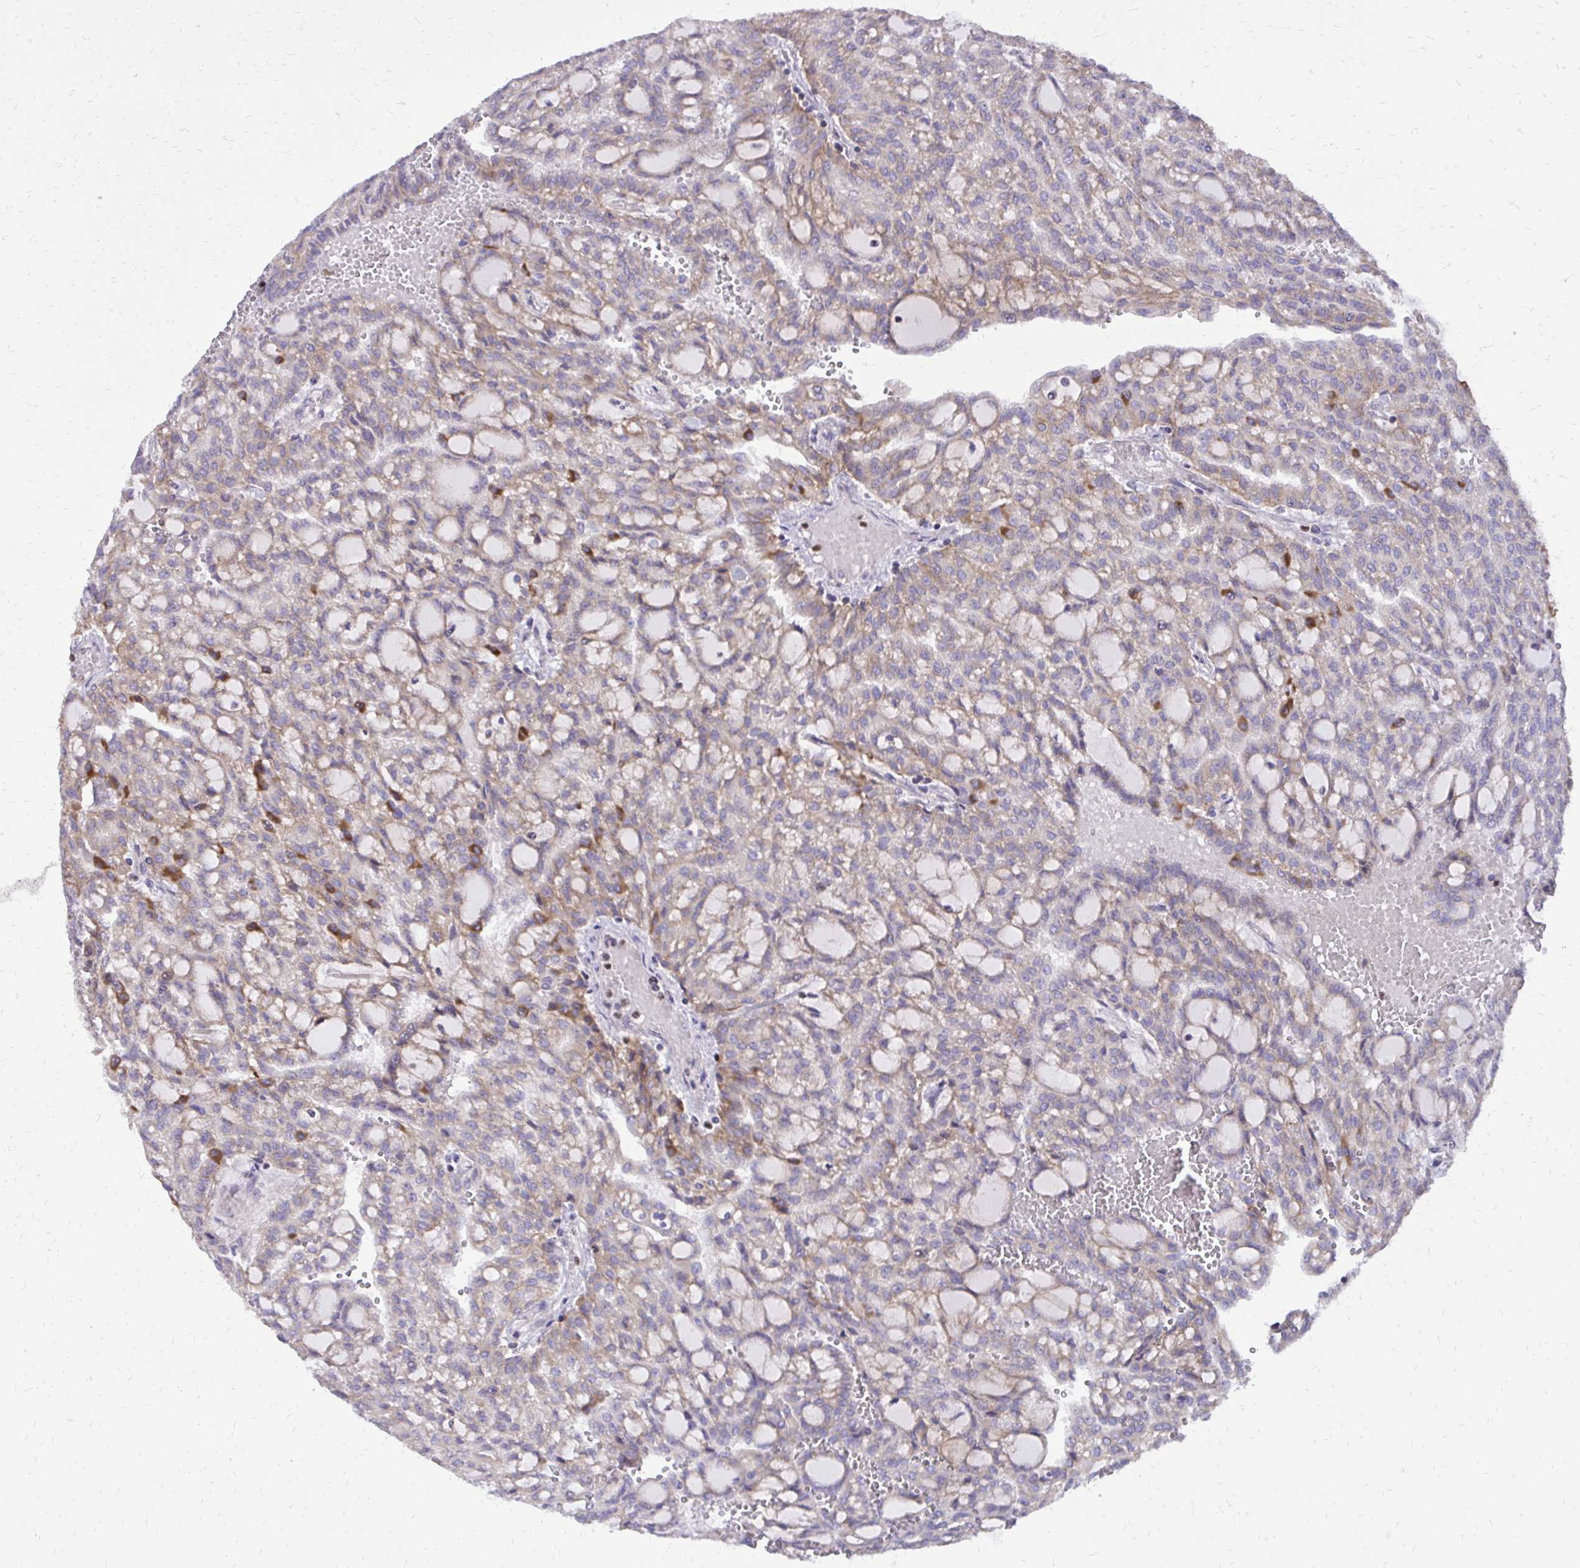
{"staining": {"intensity": "moderate", "quantity": "25%-75%", "location": "cytoplasmic/membranous"}, "tissue": "renal cancer", "cell_type": "Tumor cells", "image_type": "cancer", "snomed": [{"axis": "morphology", "description": "Adenocarcinoma, NOS"}, {"axis": "topography", "description": "Kidney"}], "caption": "Moderate cytoplasmic/membranous protein expression is identified in about 25%-75% of tumor cells in adenocarcinoma (renal).", "gene": "ABCC3", "patient": {"sex": "male", "age": 63}}